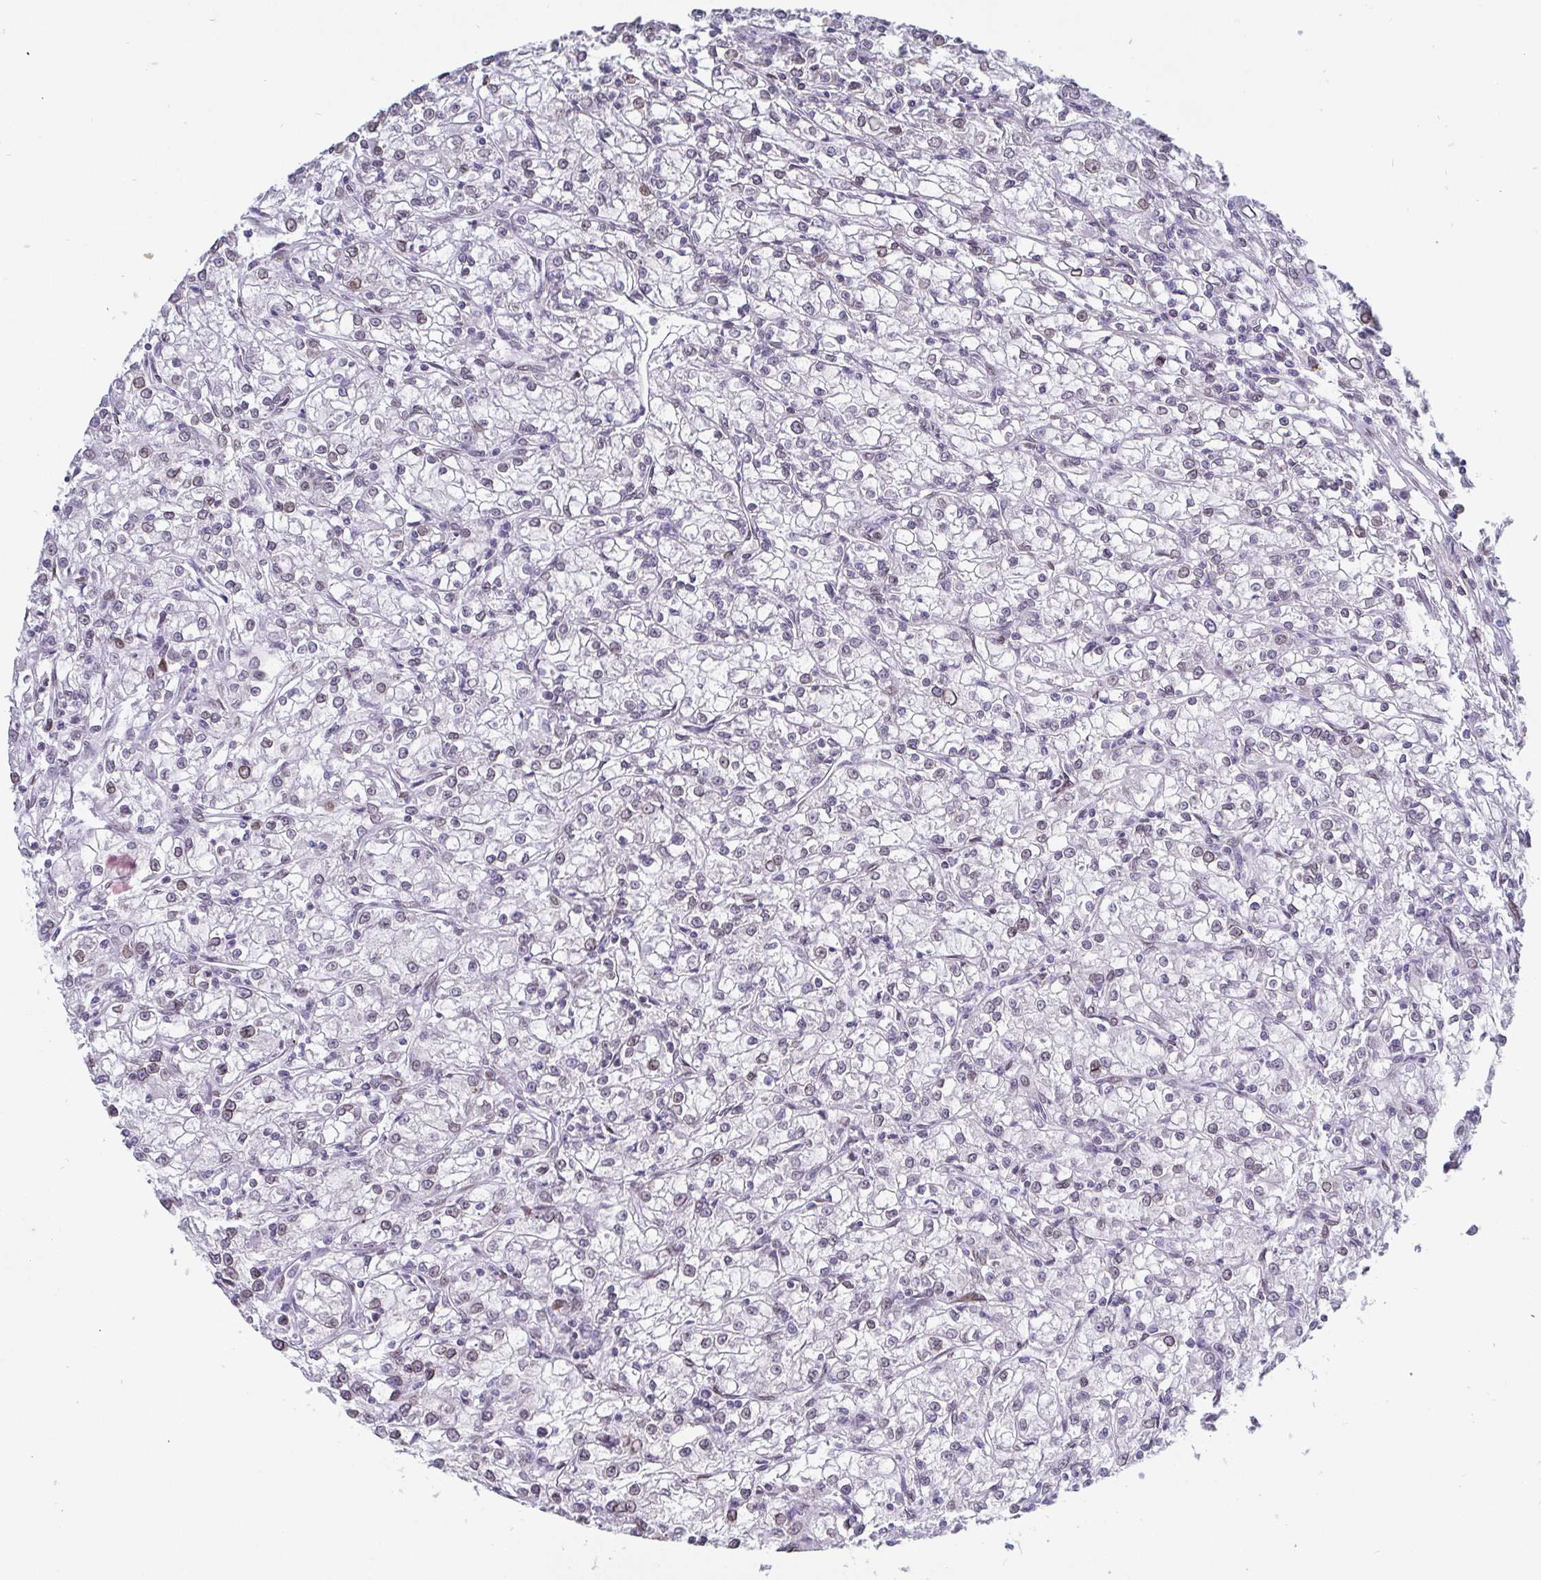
{"staining": {"intensity": "weak", "quantity": "<25%", "location": "nuclear"}, "tissue": "renal cancer", "cell_type": "Tumor cells", "image_type": "cancer", "snomed": [{"axis": "morphology", "description": "Adenocarcinoma, NOS"}, {"axis": "topography", "description": "Kidney"}], "caption": "Immunohistochemical staining of human renal adenocarcinoma exhibits no significant staining in tumor cells.", "gene": "EMD", "patient": {"sex": "female", "age": 59}}